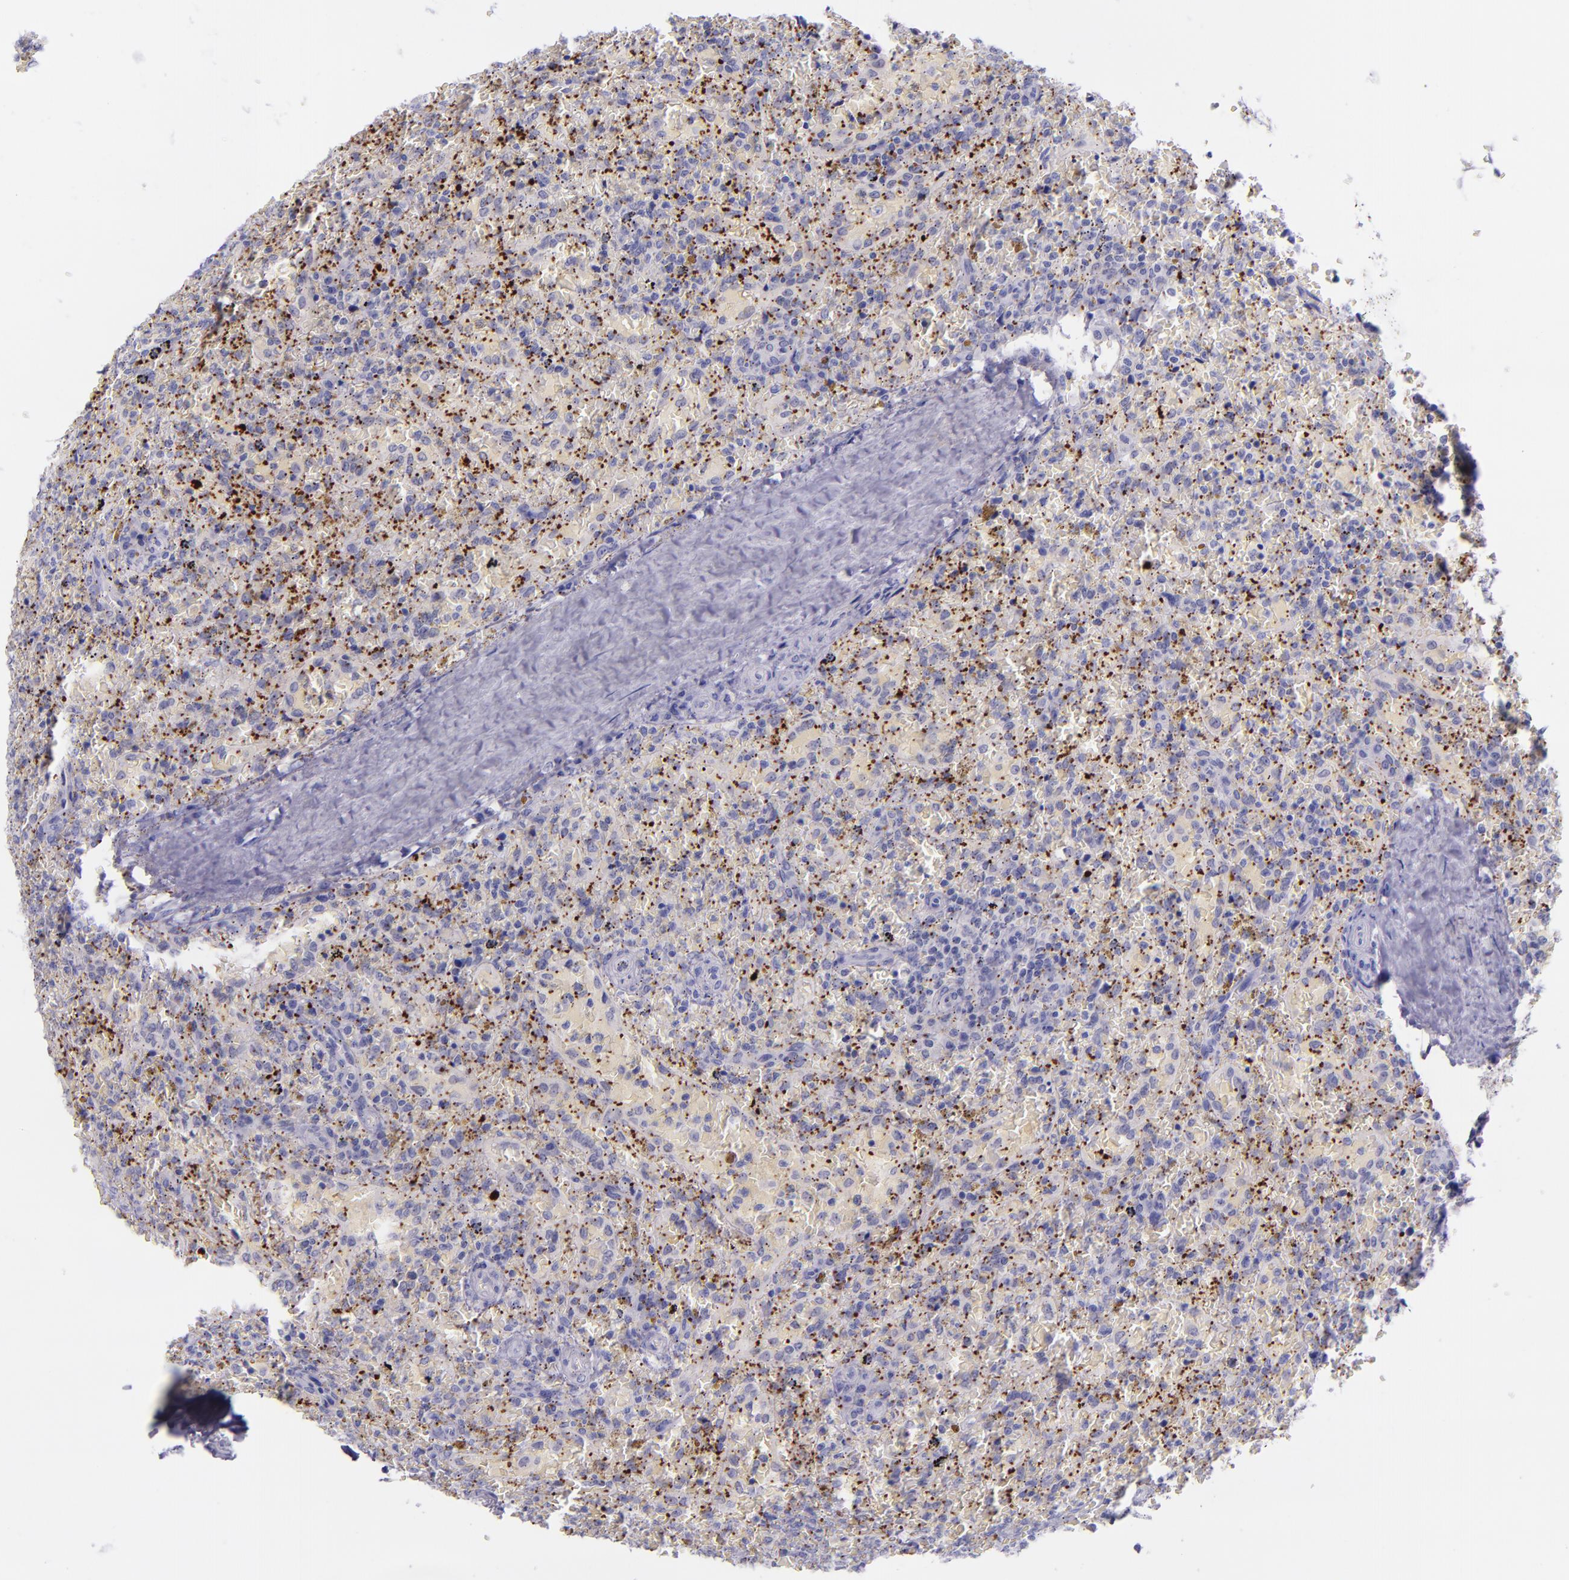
{"staining": {"intensity": "negative", "quantity": "none", "location": "none"}, "tissue": "lymphoma", "cell_type": "Tumor cells", "image_type": "cancer", "snomed": [{"axis": "morphology", "description": "Malignant lymphoma, non-Hodgkin's type, High grade"}, {"axis": "topography", "description": "Spleen"}, {"axis": "topography", "description": "Lymph node"}], "caption": "Tumor cells show no significant protein expression in lymphoma. (Brightfield microscopy of DAB (3,3'-diaminobenzidine) immunohistochemistry at high magnification).", "gene": "SELE", "patient": {"sex": "female", "age": 70}}